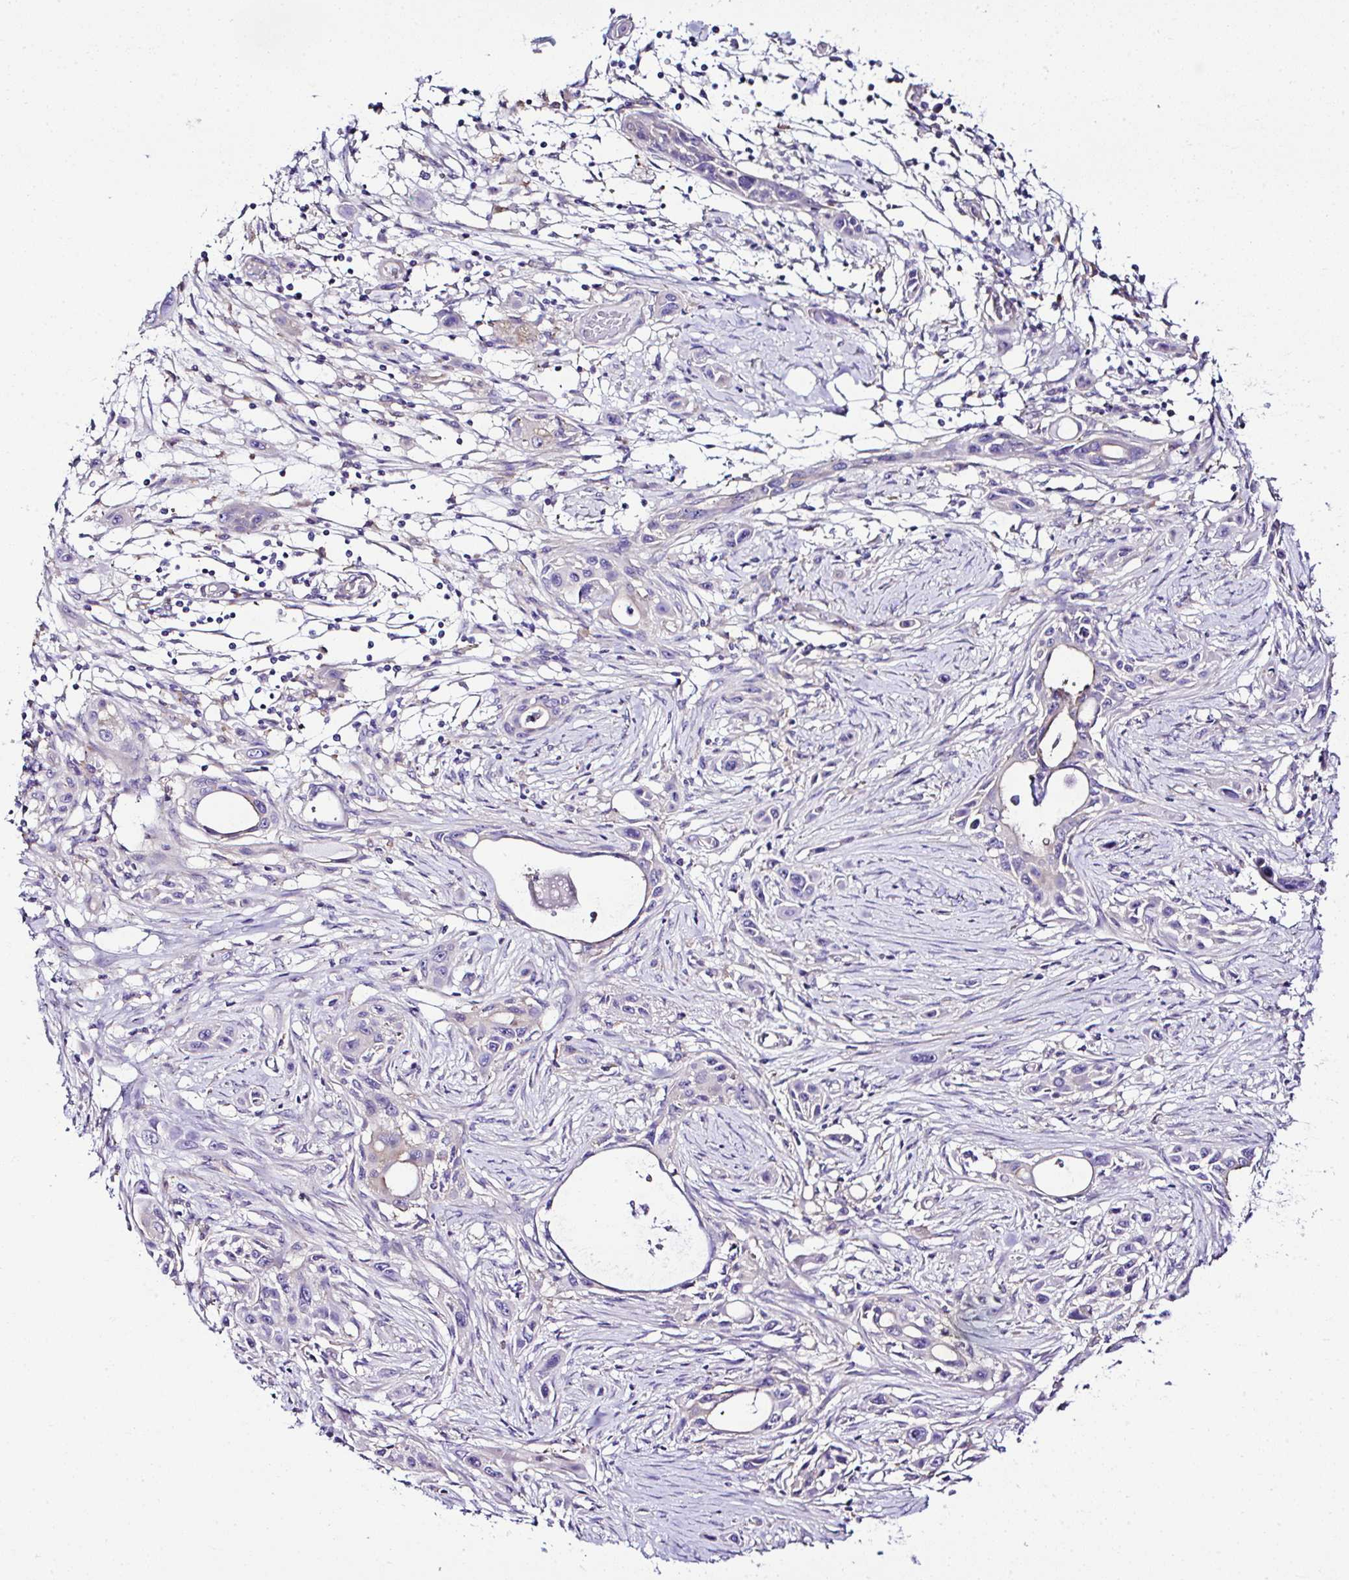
{"staining": {"intensity": "negative", "quantity": "none", "location": "none"}, "tissue": "skin cancer", "cell_type": "Tumor cells", "image_type": "cancer", "snomed": [{"axis": "morphology", "description": "Squamous cell carcinoma, NOS"}, {"axis": "topography", "description": "Skin"}], "caption": "There is no significant positivity in tumor cells of skin cancer.", "gene": "OR4P4", "patient": {"sex": "female", "age": 69}}